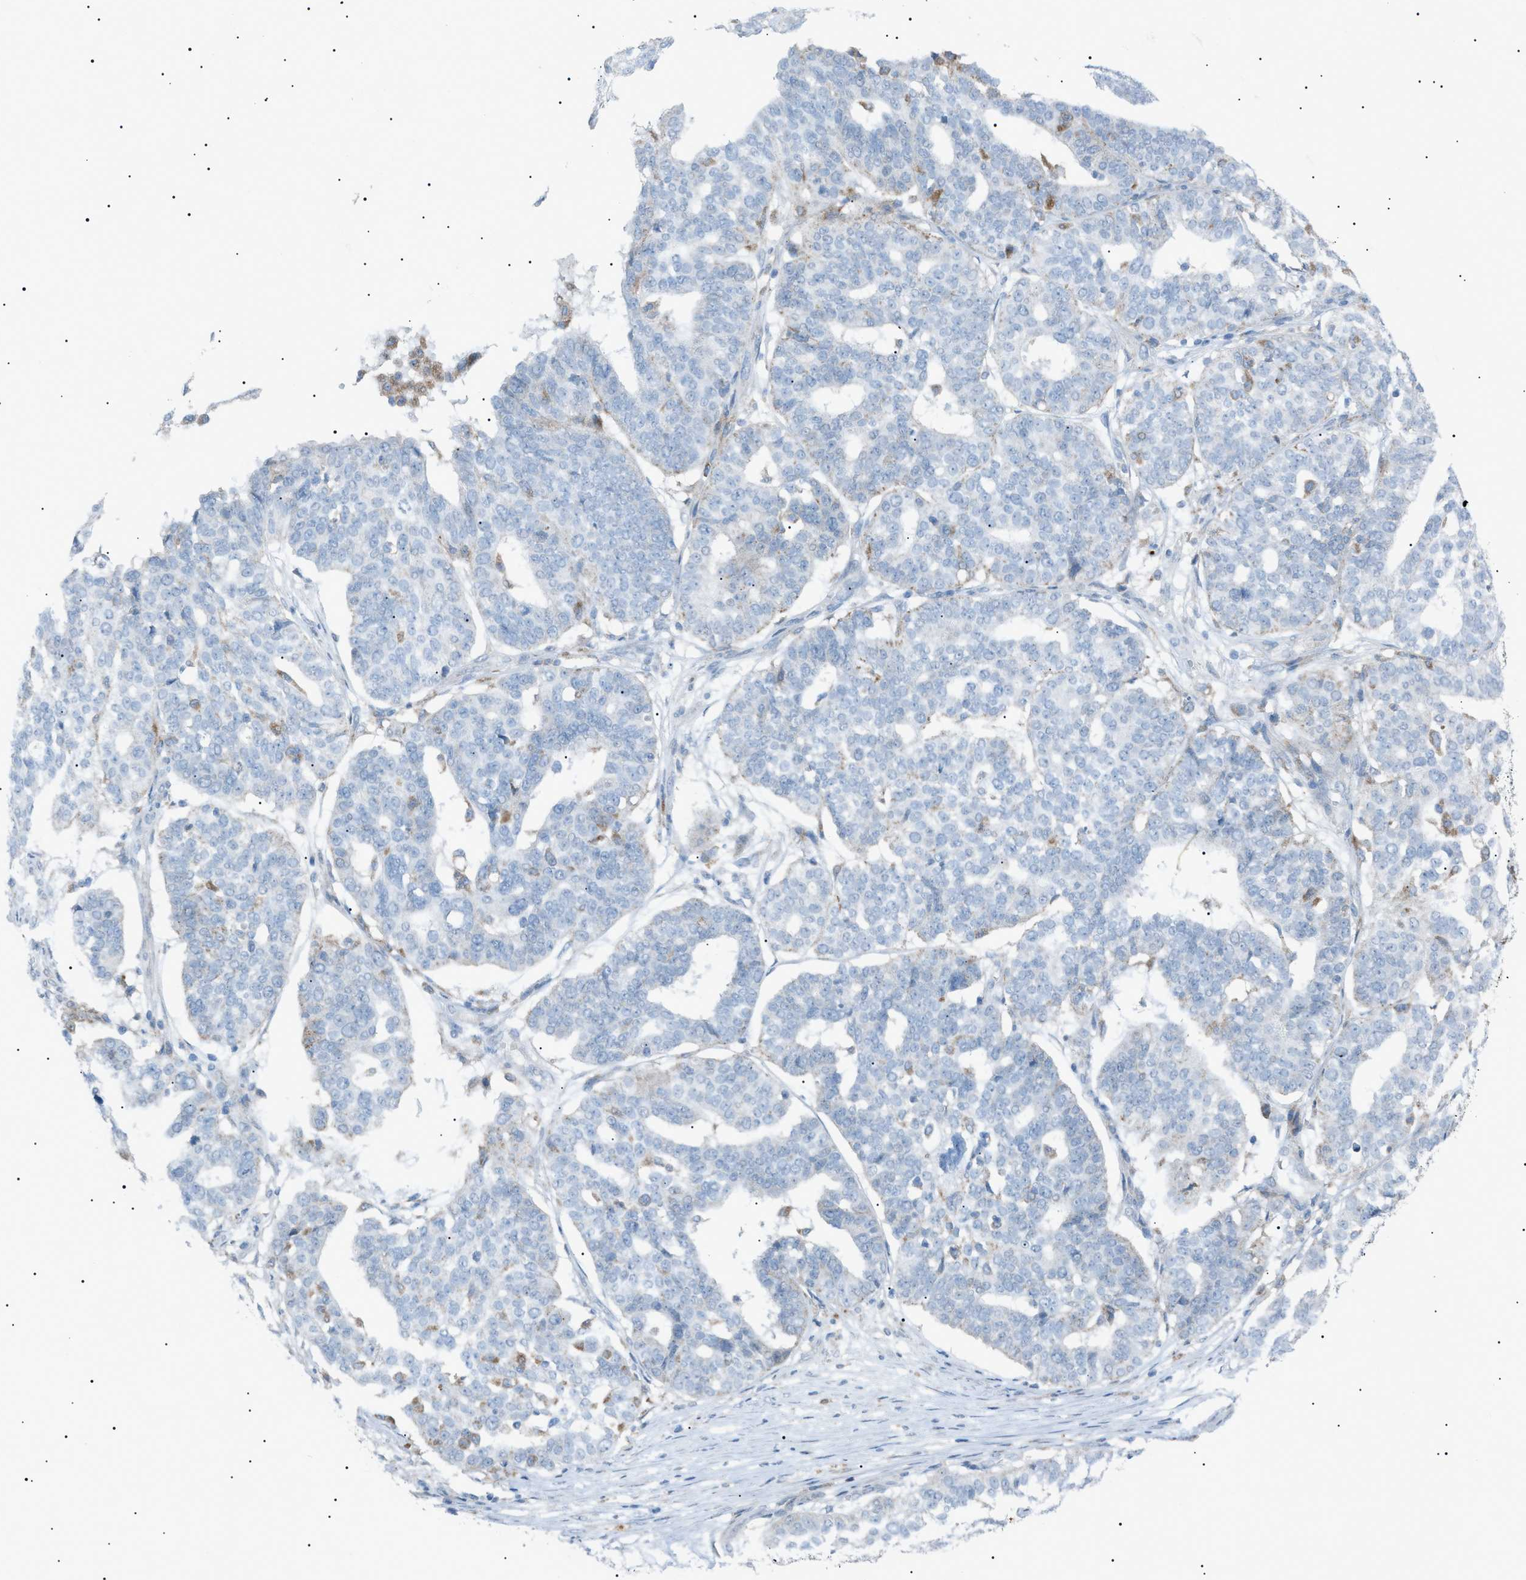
{"staining": {"intensity": "negative", "quantity": "none", "location": "none"}, "tissue": "ovarian cancer", "cell_type": "Tumor cells", "image_type": "cancer", "snomed": [{"axis": "morphology", "description": "Cystadenocarcinoma, serous, NOS"}, {"axis": "topography", "description": "Ovary"}], "caption": "IHC micrograph of human ovarian cancer (serous cystadenocarcinoma) stained for a protein (brown), which reveals no positivity in tumor cells. (Stains: DAB (3,3'-diaminobenzidine) immunohistochemistry with hematoxylin counter stain, Microscopy: brightfield microscopy at high magnification).", "gene": "BTK", "patient": {"sex": "female", "age": 59}}